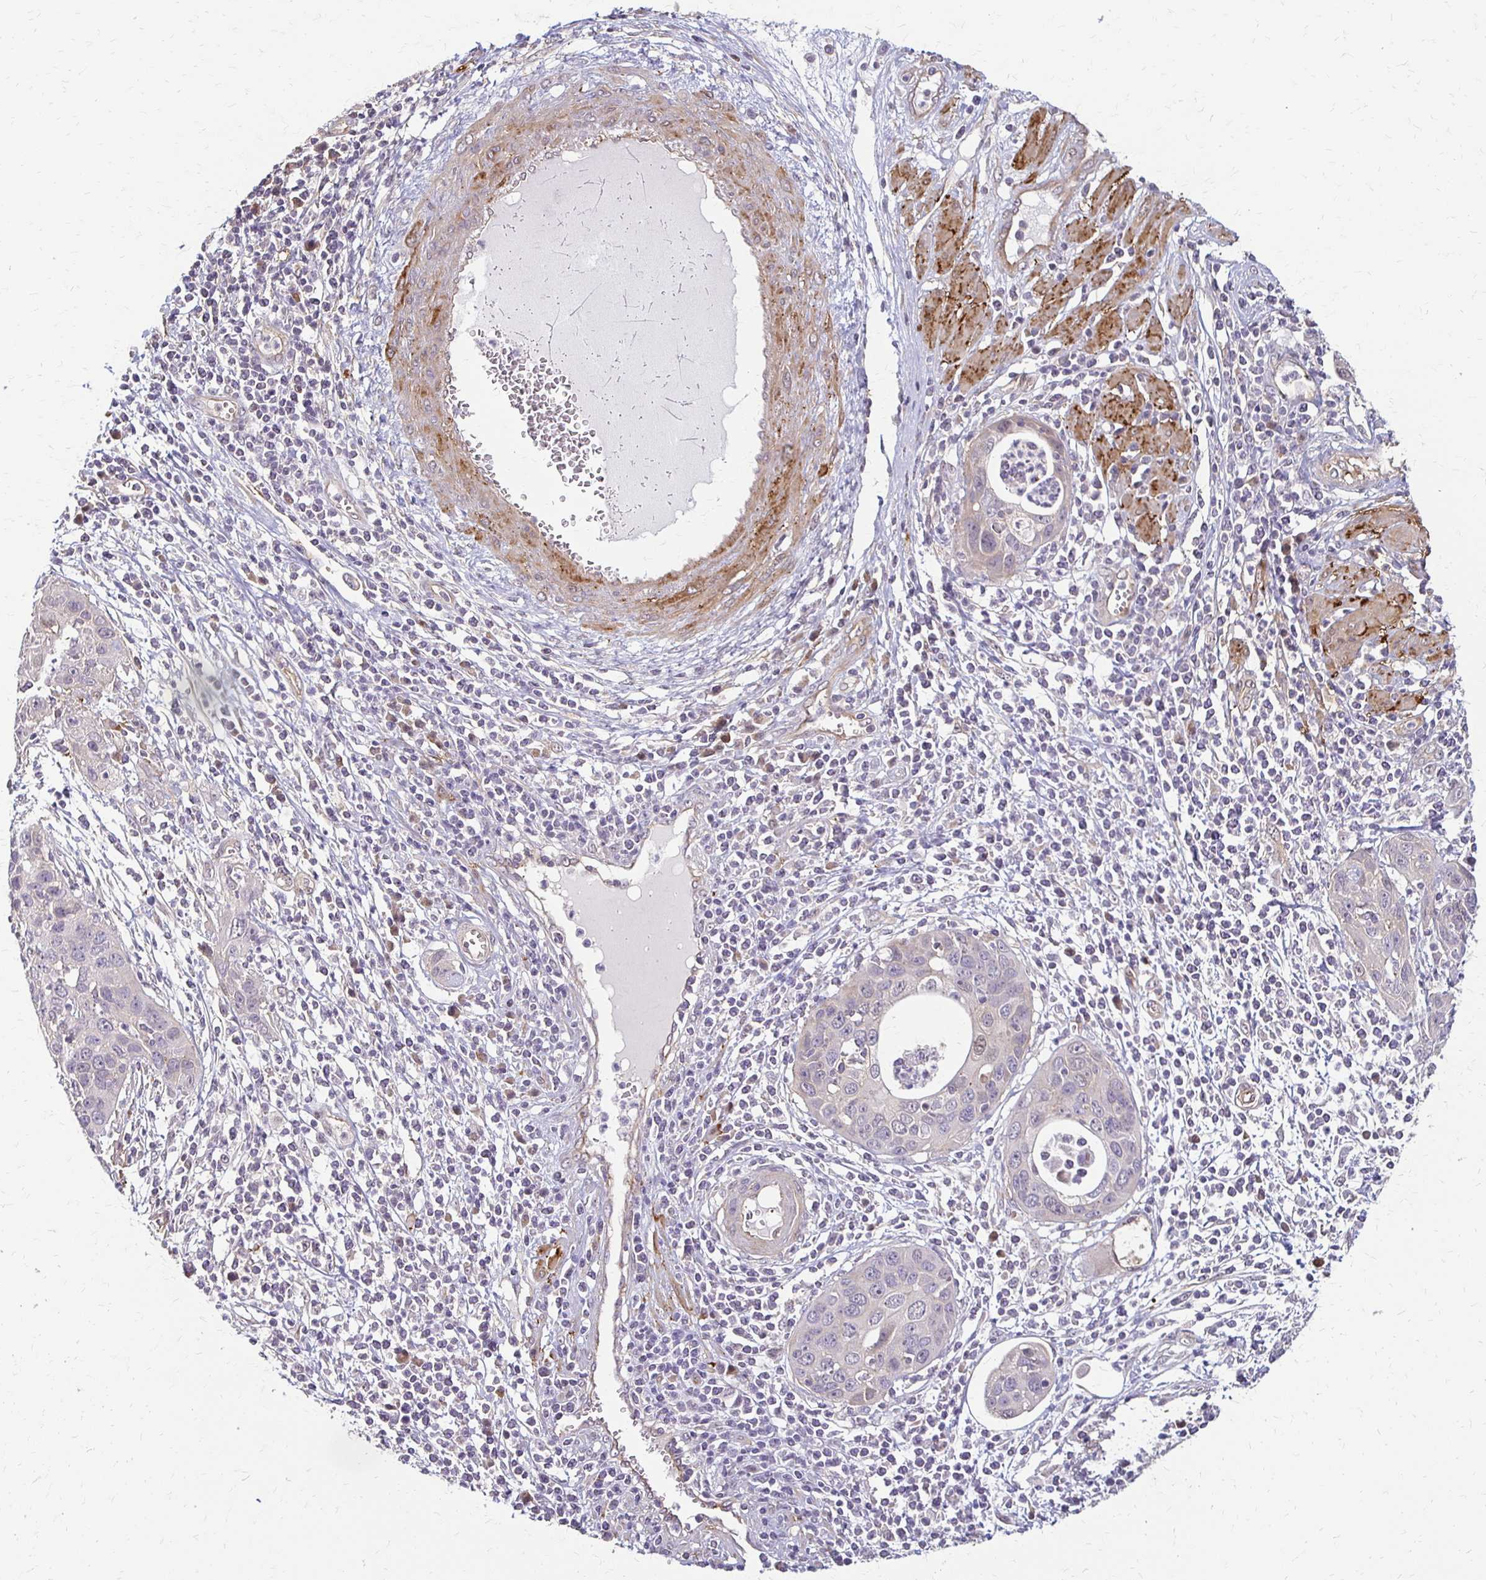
{"staining": {"intensity": "negative", "quantity": "none", "location": "none"}, "tissue": "cervical cancer", "cell_type": "Tumor cells", "image_type": "cancer", "snomed": [{"axis": "morphology", "description": "Squamous cell carcinoma, NOS"}, {"axis": "topography", "description": "Cervix"}], "caption": "IHC of human cervical cancer displays no expression in tumor cells.", "gene": "CFL2", "patient": {"sex": "female", "age": 36}}